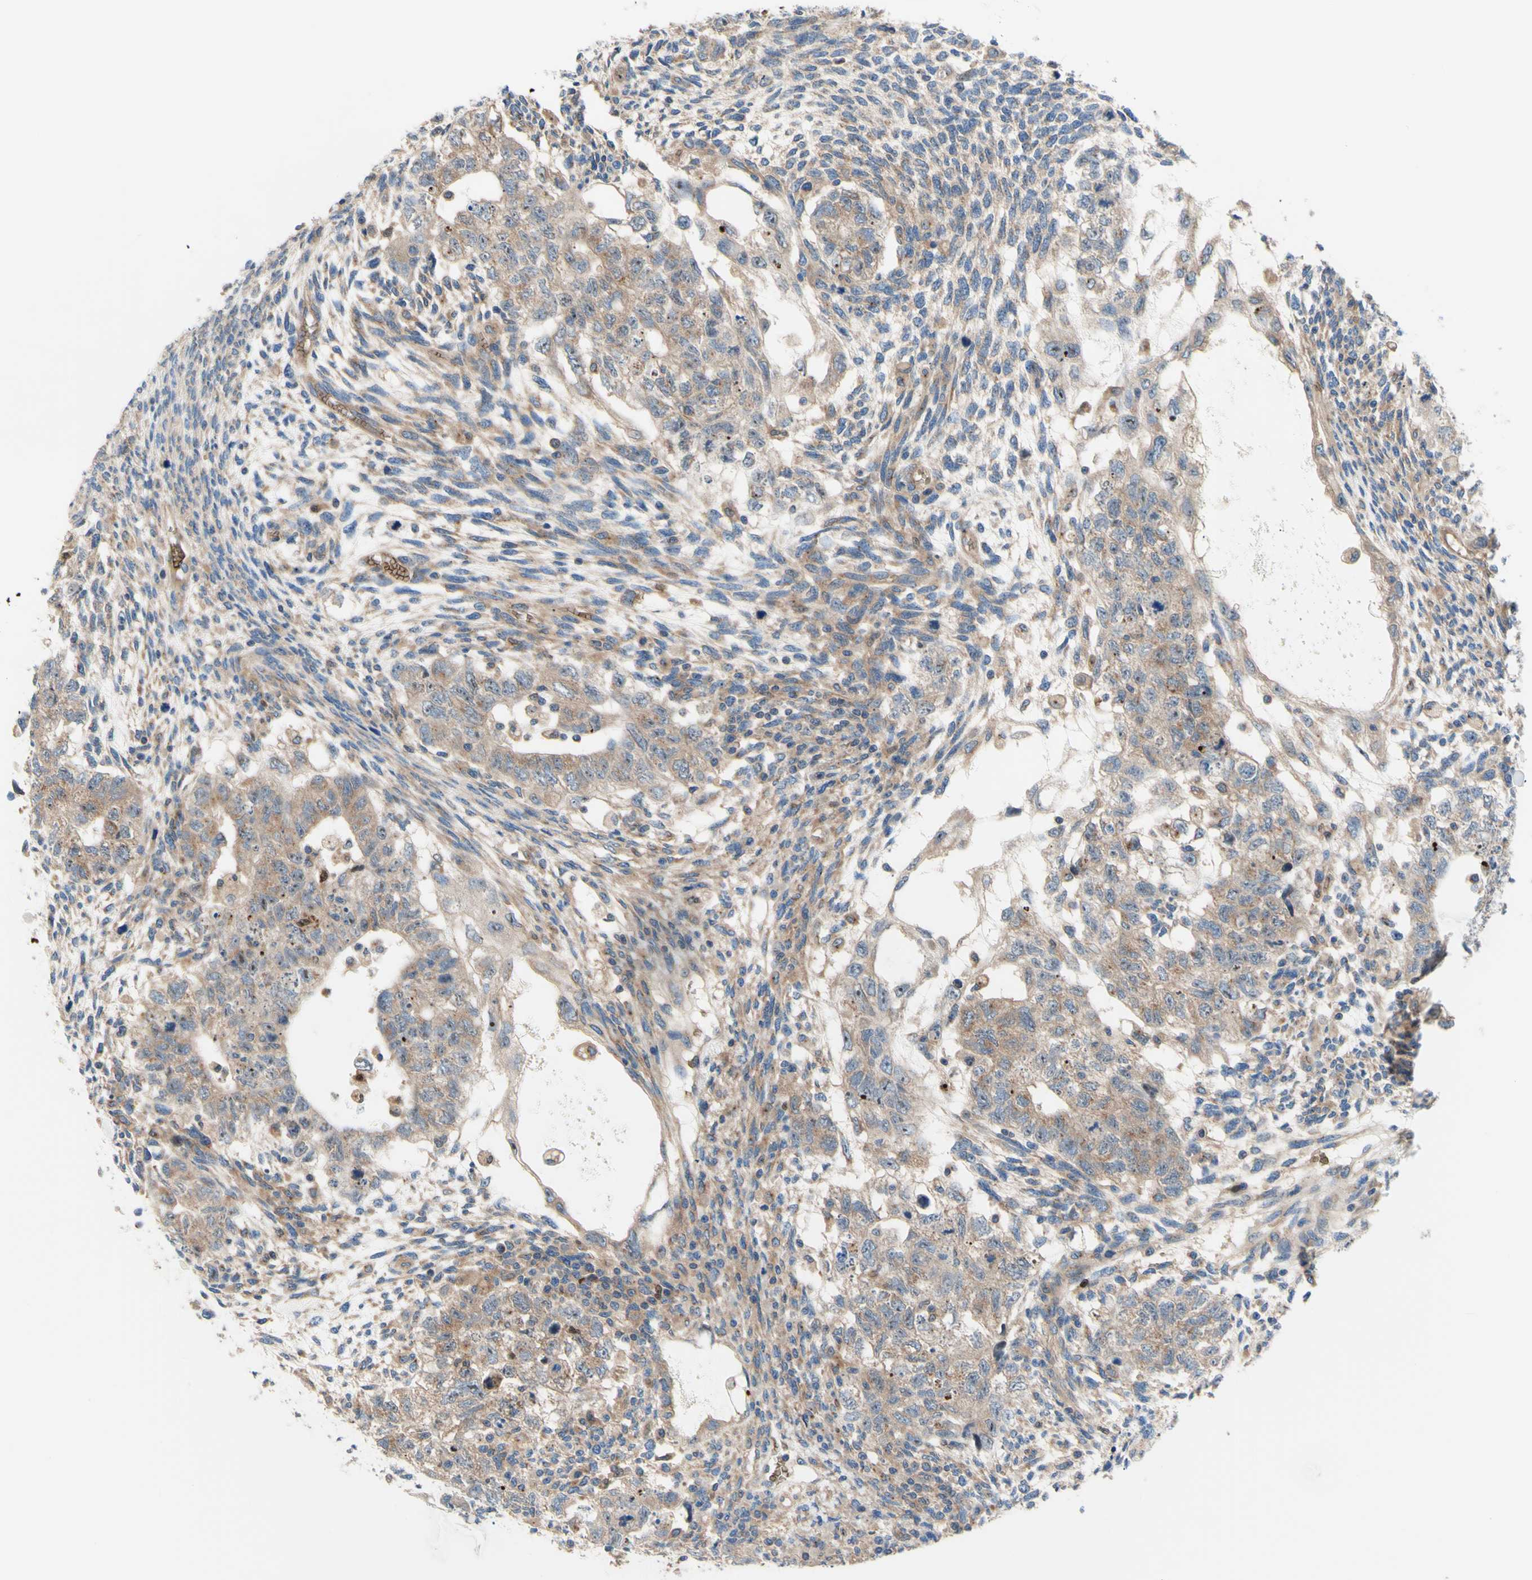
{"staining": {"intensity": "moderate", "quantity": ">75%", "location": "cytoplasmic/membranous"}, "tissue": "testis cancer", "cell_type": "Tumor cells", "image_type": "cancer", "snomed": [{"axis": "morphology", "description": "Normal tissue, NOS"}, {"axis": "morphology", "description": "Carcinoma, Embryonal, NOS"}, {"axis": "topography", "description": "Testis"}], "caption": "A histopathology image of human testis cancer stained for a protein displays moderate cytoplasmic/membranous brown staining in tumor cells.", "gene": "USP9X", "patient": {"sex": "male", "age": 36}}